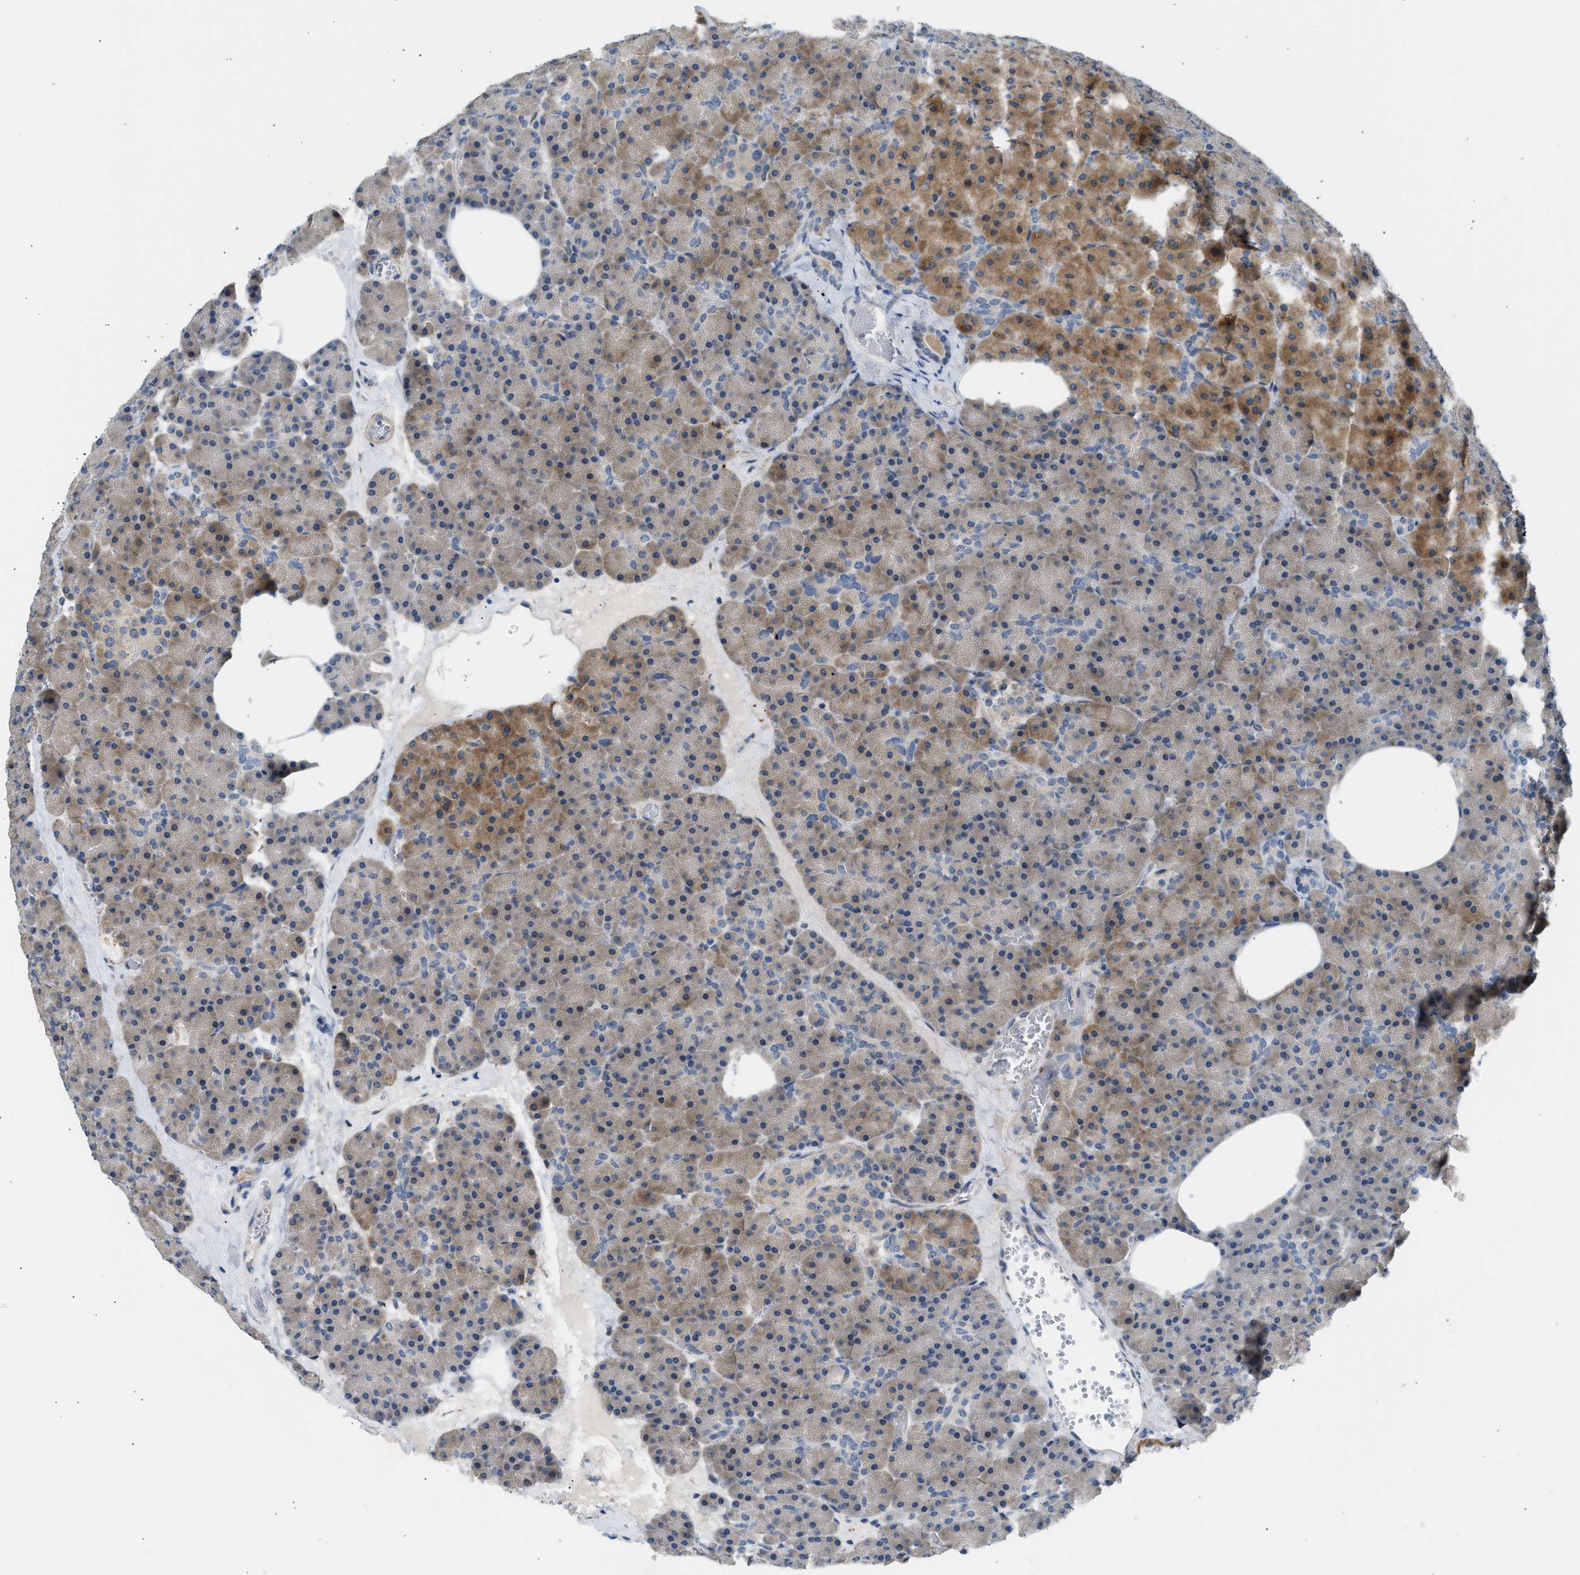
{"staining": {"intensity": "moderate", "quantity": "25%-75%", "location": "cytoplasmic/membranous"}, "tissue": "pancreas", "cell_type": "Exocrine glandular cells", "image_type": "normal", "snomed": [{"axis": "morphology", "description": "Normal tissue, NOS"}, {"axis": "morphology", "description": "Carcinoid, malignant, NOS"}, {"axis": "topography", "description": "Pancreas"}], "caption": "Immunohistochemical staining of normal pancreas displays medium levels of moderate cytoplasmic/membranous expression in about 25%-75% of exocrine glandular cells. The protein is shown in brown color, while the nuclei are stained blue.", "gene": "KCNC2", "patient": {"sex": "female", "age": 35}}